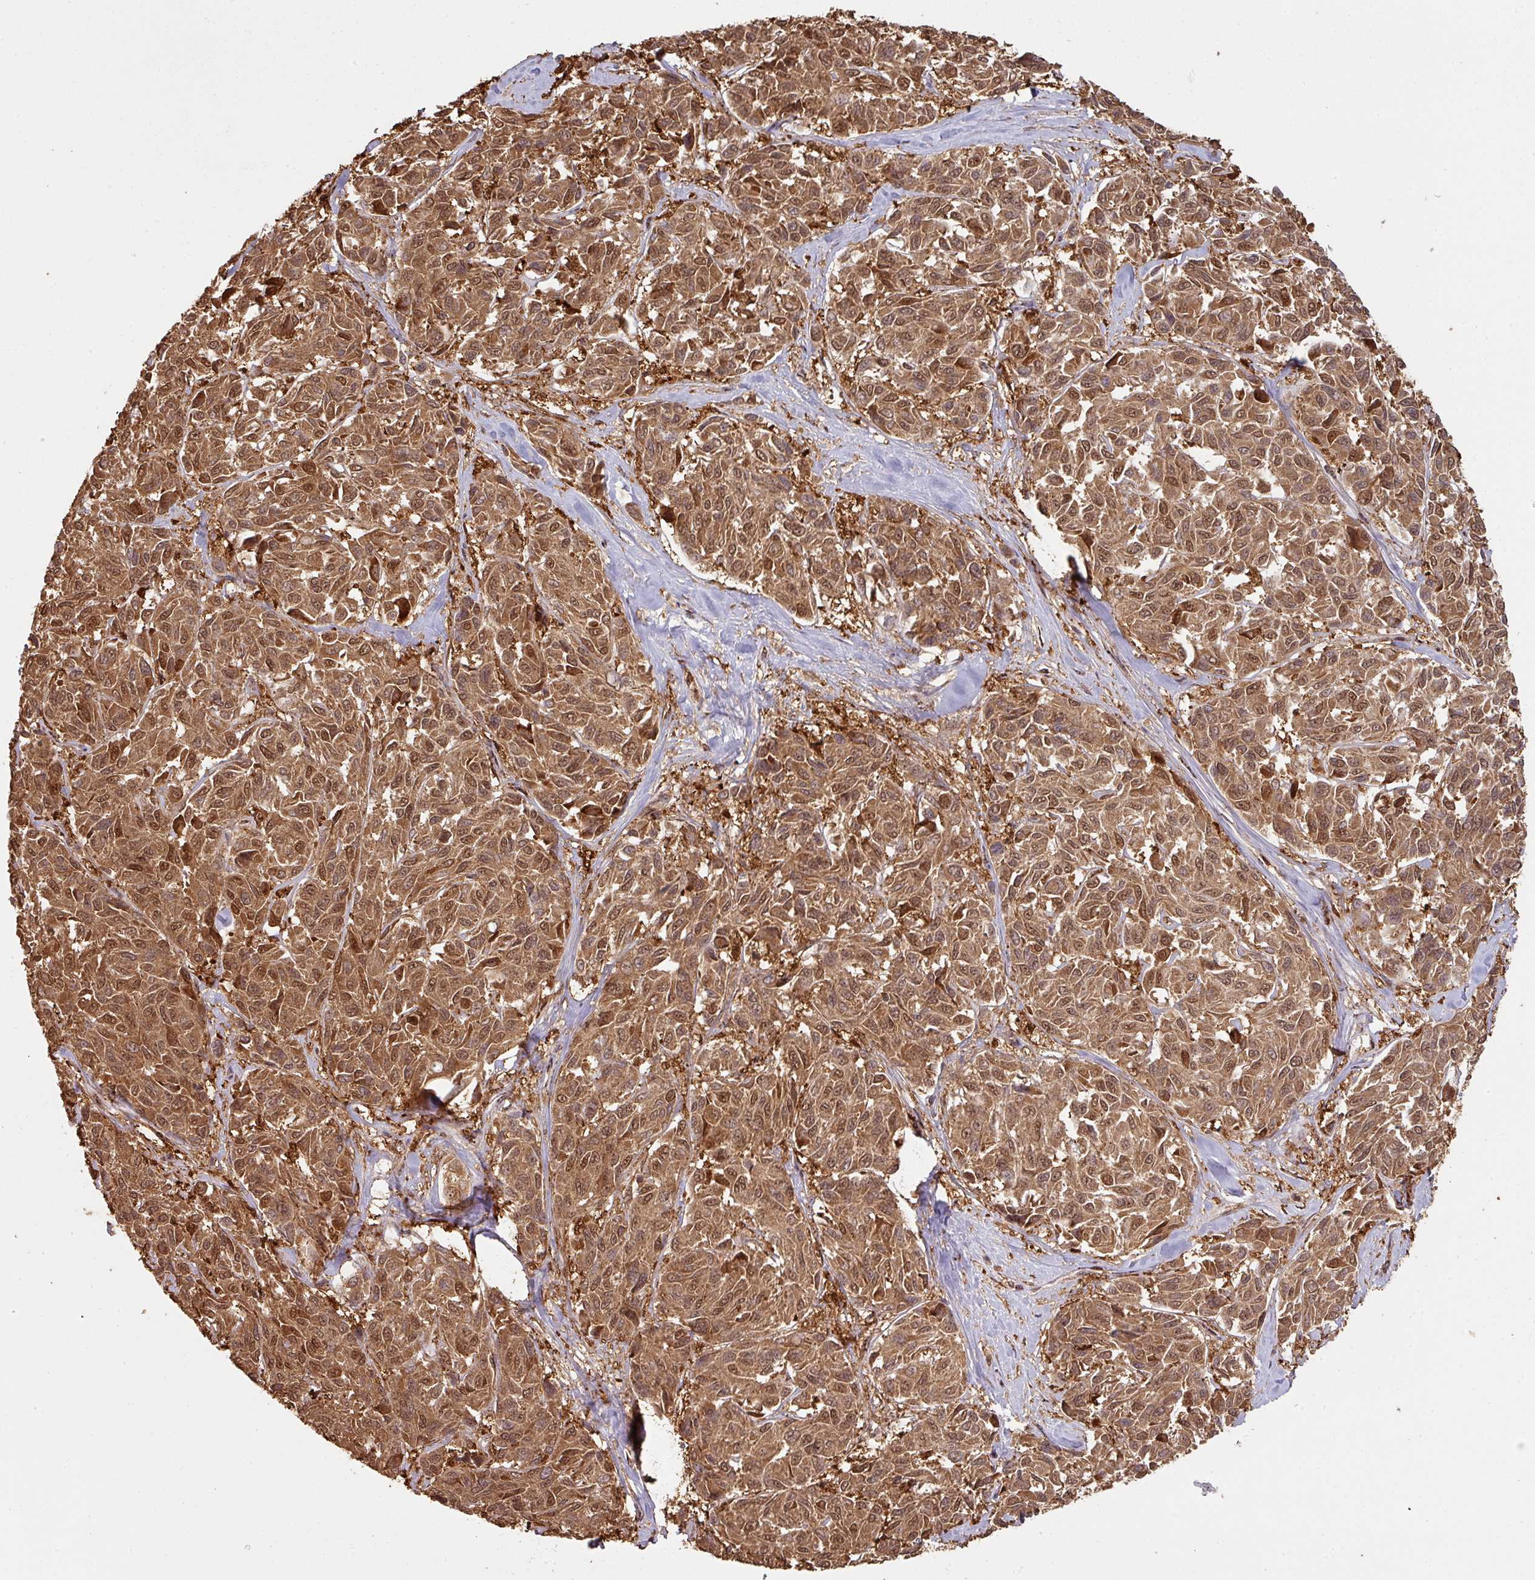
{"staining": {"intensity": "moderate", "quantity": ">75%", "location": "cytoplasmic/membranous,nuclear"}, "tissue": "melanoma", "cell_type": "Tumor cells", "image_type": "cancer", "snomed": [{"axis": "morphology", "description": "Malignant melanoma, NOS"}, {"axis": "topography", "description": "Skin"}], "caption": "Immunohistochemistry micrograph of neoplastic tissue: malignant melanoma stained using immunohistochemistry shows medium levels of moderate protein expression localized specifically in the cytoplasmic/membranous and nuclear of tumor cells, appearing as a cytoplasmic/membranous and nuclear brown color.", "gene": "ZNF322", "patient": {"sex": "female", "age": 66}}